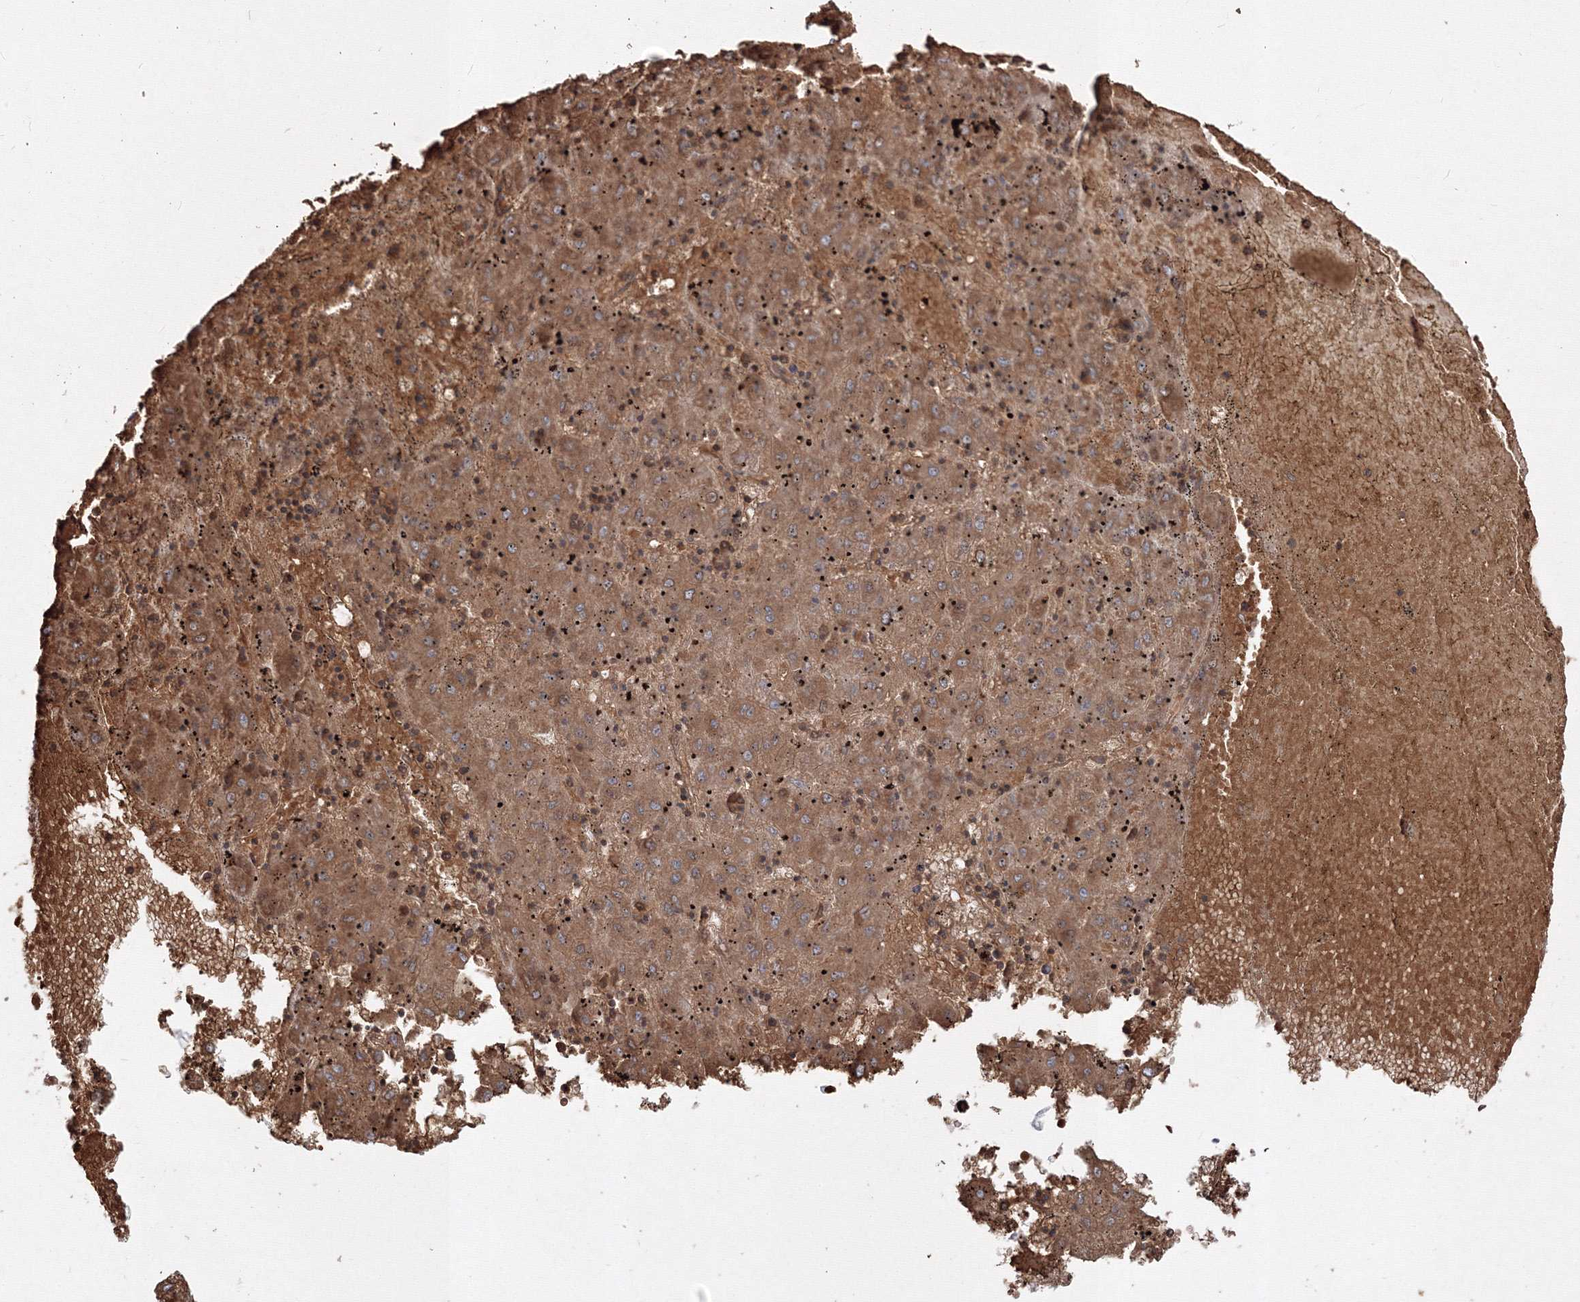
{"staining": {"intensity": "moderate", "quantity": ">75%", "location": "cytoplasmic/membranous"}, "tissue": "liver cancer", "cell_type": "Tumor cells", "image_type": "cancer", "snomed": [{"axis": "morphology", "description": "Carcinoma, Hepatocellular, NOS"}, {"axis": "topography", "description": "Liver"}], "caption": "Protein staining reveals moderate cytoplasmic/membranous expression in about >75% of tumor cells in liver cancer.", "gene": "DNAJB2", "patient": {"sex": "male", "age": 72}}